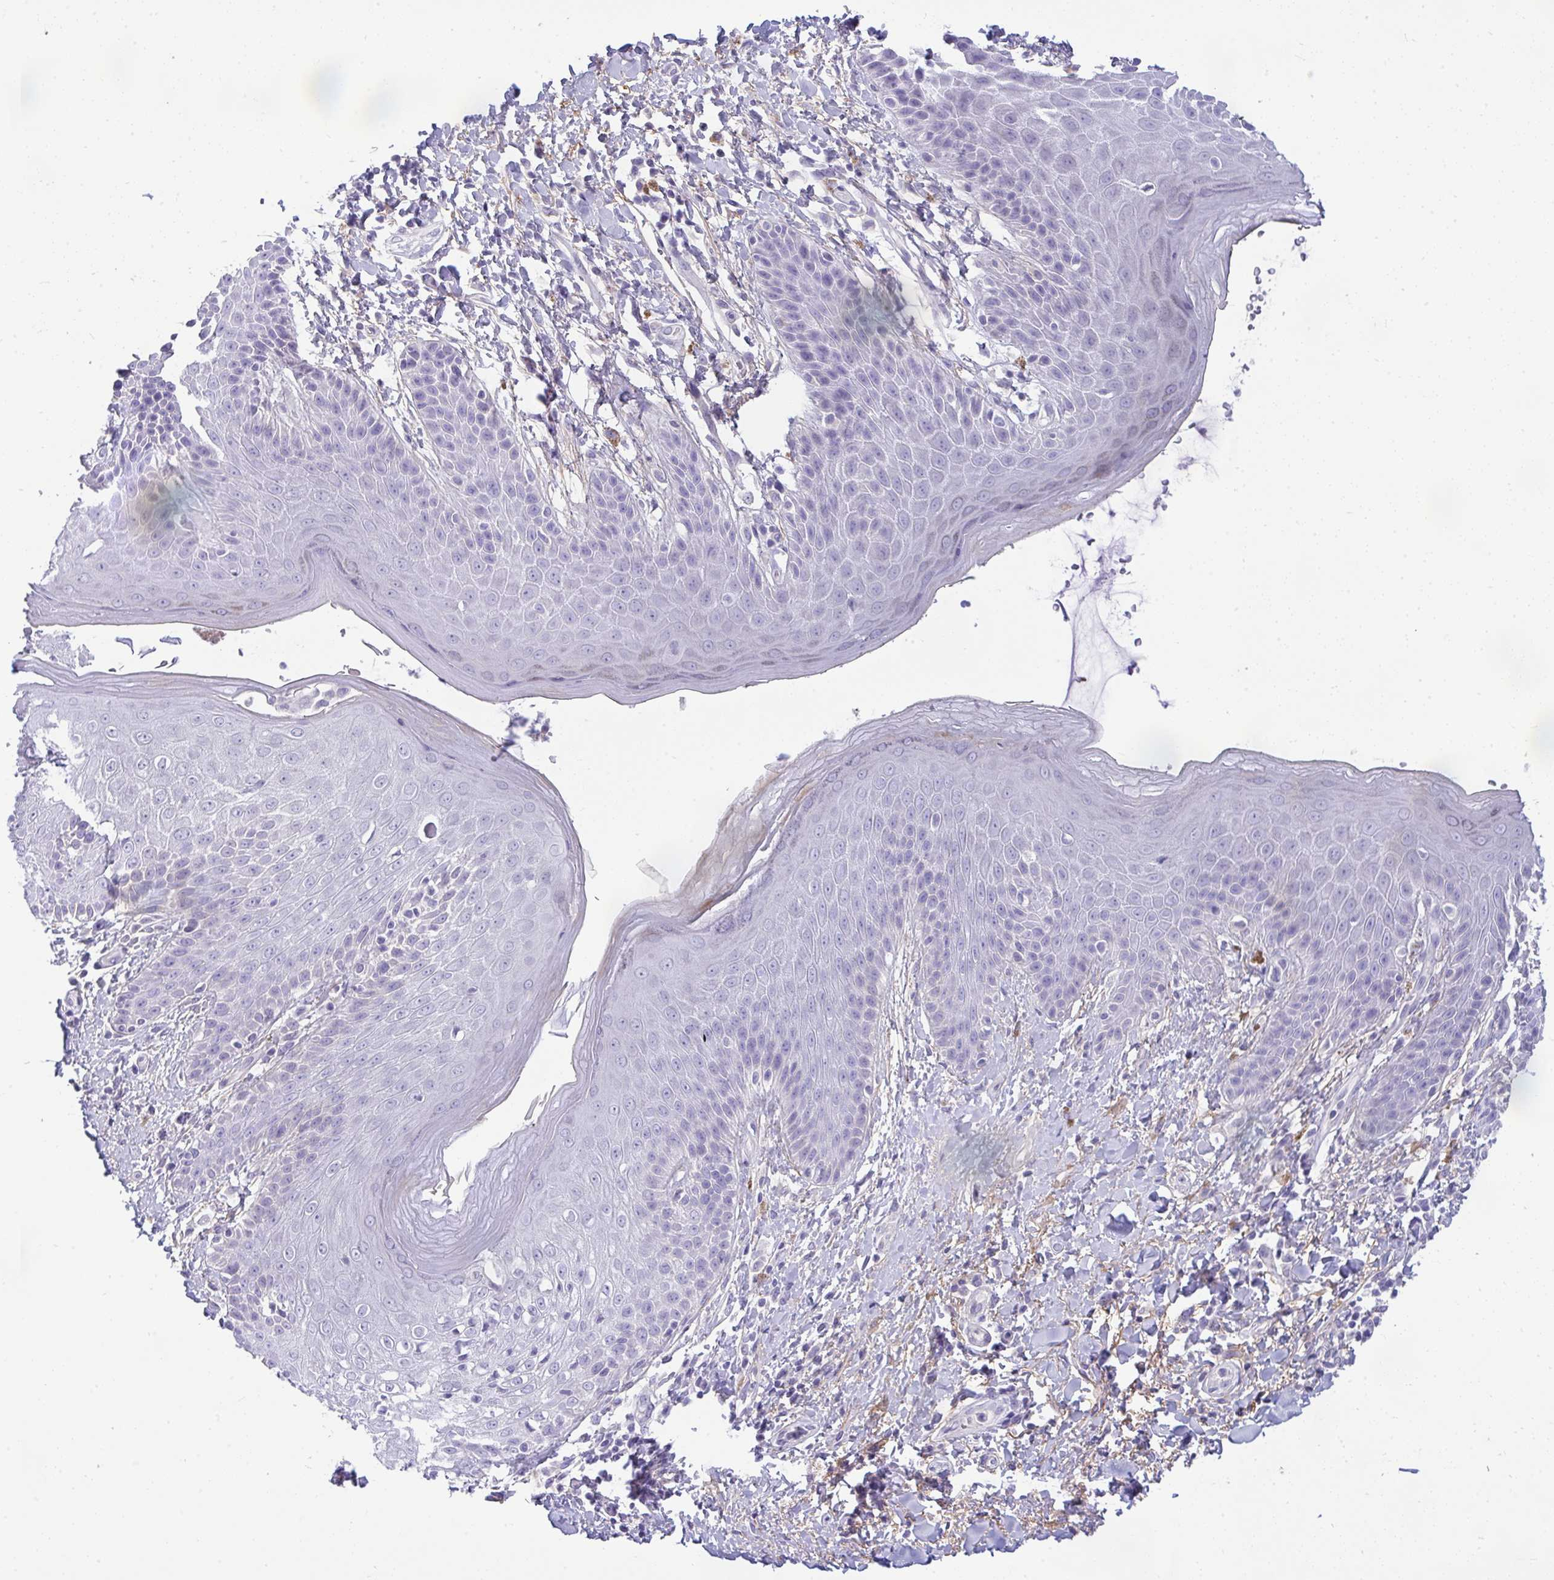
{"staining": {"intensity": "negative", "quantity": "none", "location": "none"}, "tissue": "skin", "cell_type": "Epidermal cells", "image_type": "normal", "snomed": [{"axis": "morphology", "description": "Normal tissue, NOS"}, {"axis": "topography", "description": "Anal"}, {"axis": "topography", "description": "Peripheral nerve tissue"}], "caption": "This photomicrograph is of normal skin stained with immunohistochemistry (IHC) to label a protein in brown with the nuclei are counter-stained blue. There is no positivity in epidermal cells.", "gene": "PIGZ", "patient": {"sex": "male", "age": 51}}